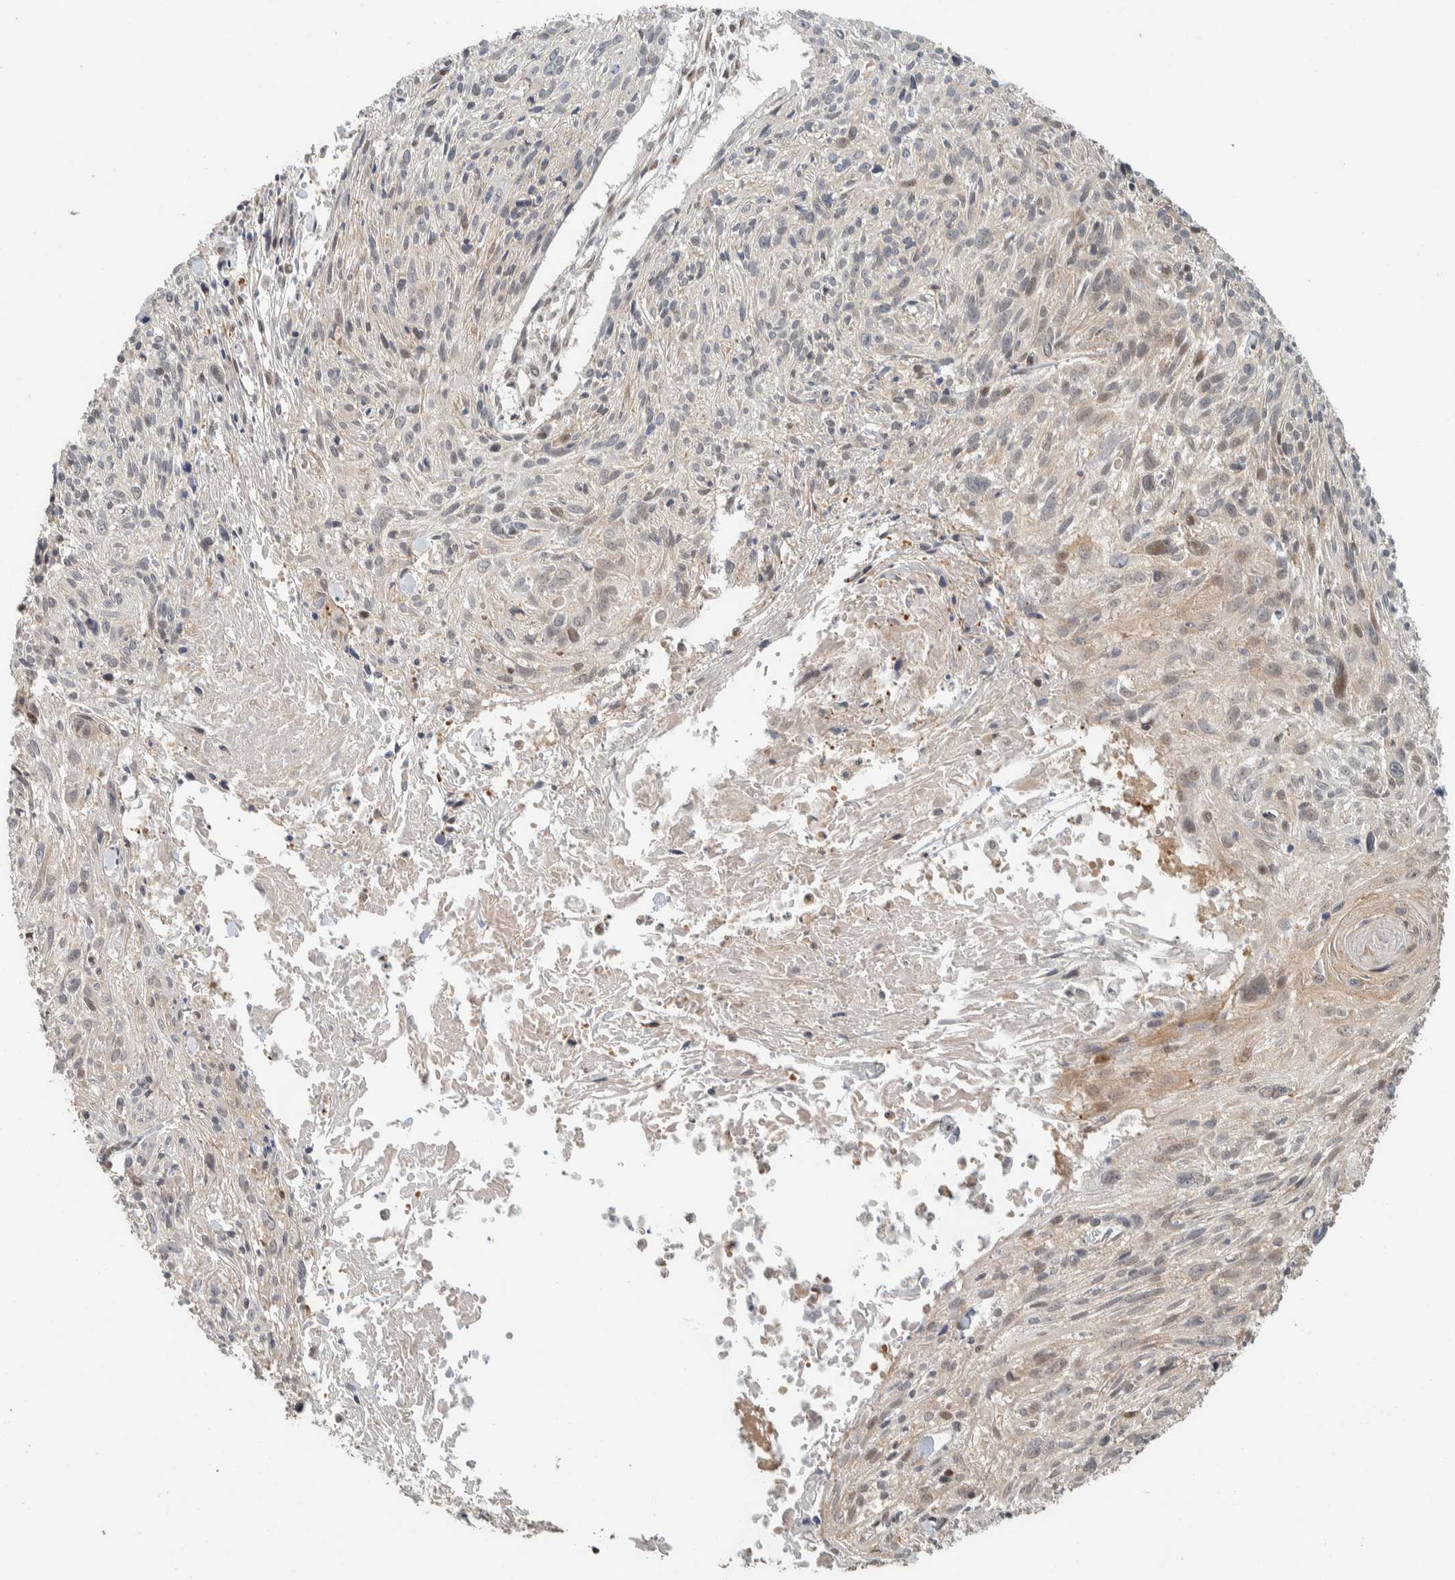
{"staining": {"intensity": "weak", "quantity": "<25%", "location": "nuclear"}, "tissue": "cervical cancer", "cell_type": "Tumor cells", "image_type": "cancer", "snomed": [{"axis": "morphology", "description": "Squamous cell carcinoma, NOS"}, {"axis": "topography", "description": "Cervix"}], "caption": "The photomicrograph shows no significant staining in tumor cells of cervical cancer. (Stains: DAB IHC with hematoxylin counter stain, Microscopy: brightfield microscopy at high magnification).", "gene": "ZBTB2", "patient": {"sex": "female", "age": 51}}